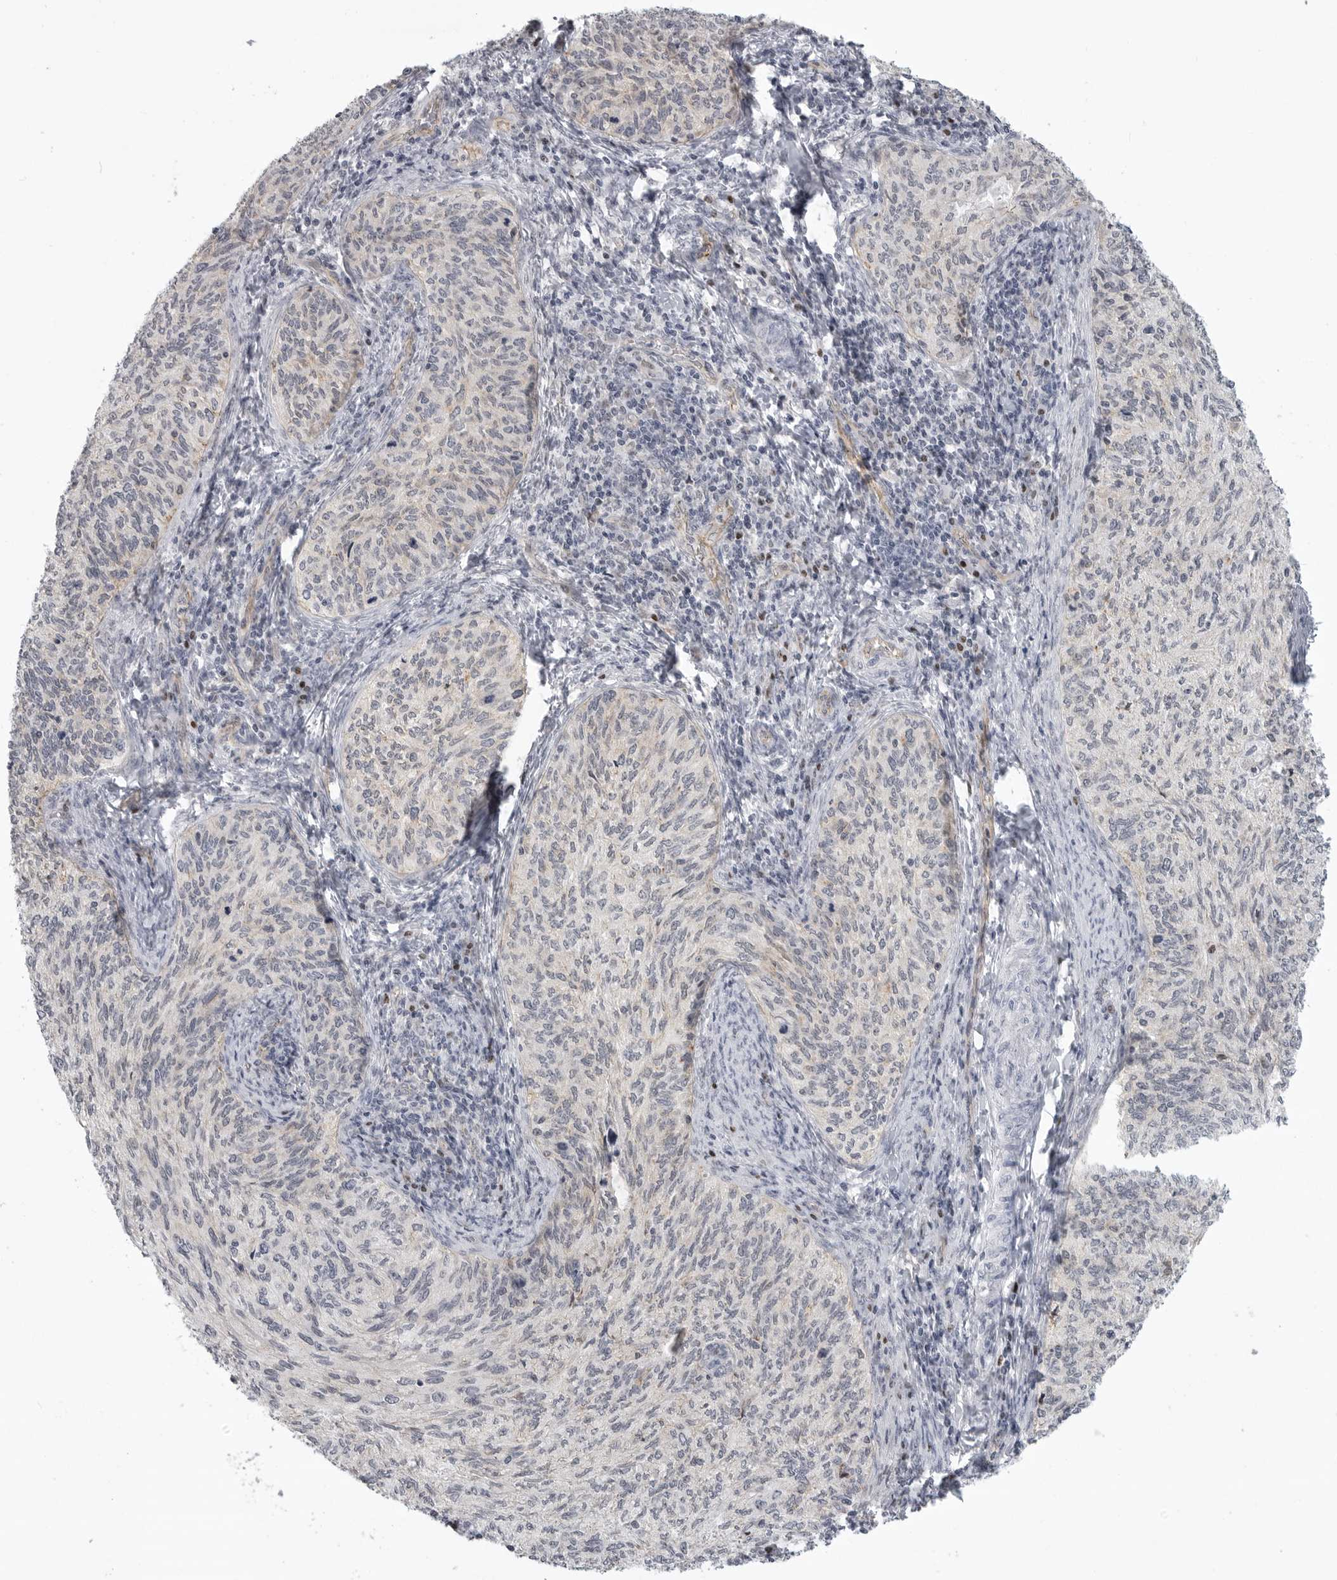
{"staining": {"intensity": "negative", "quantity": "none", "location": "none"}, "tissue": "cervical cancer", "cell_type": "Tumor cells", "image_type": "cancer", "snomed": [{"axis": "morphology", "description": "Squamous cell carcinoma, NOS"}, {"axis": "topography", "description": "Cervix"}], "caption": "Tumor cells are negative for protein expression in human cervical squamous cell carcinoma. Nuclei are stained in blue.", "gene": "CEP295NL", "patient": {"sex": "female", "age": 30}}